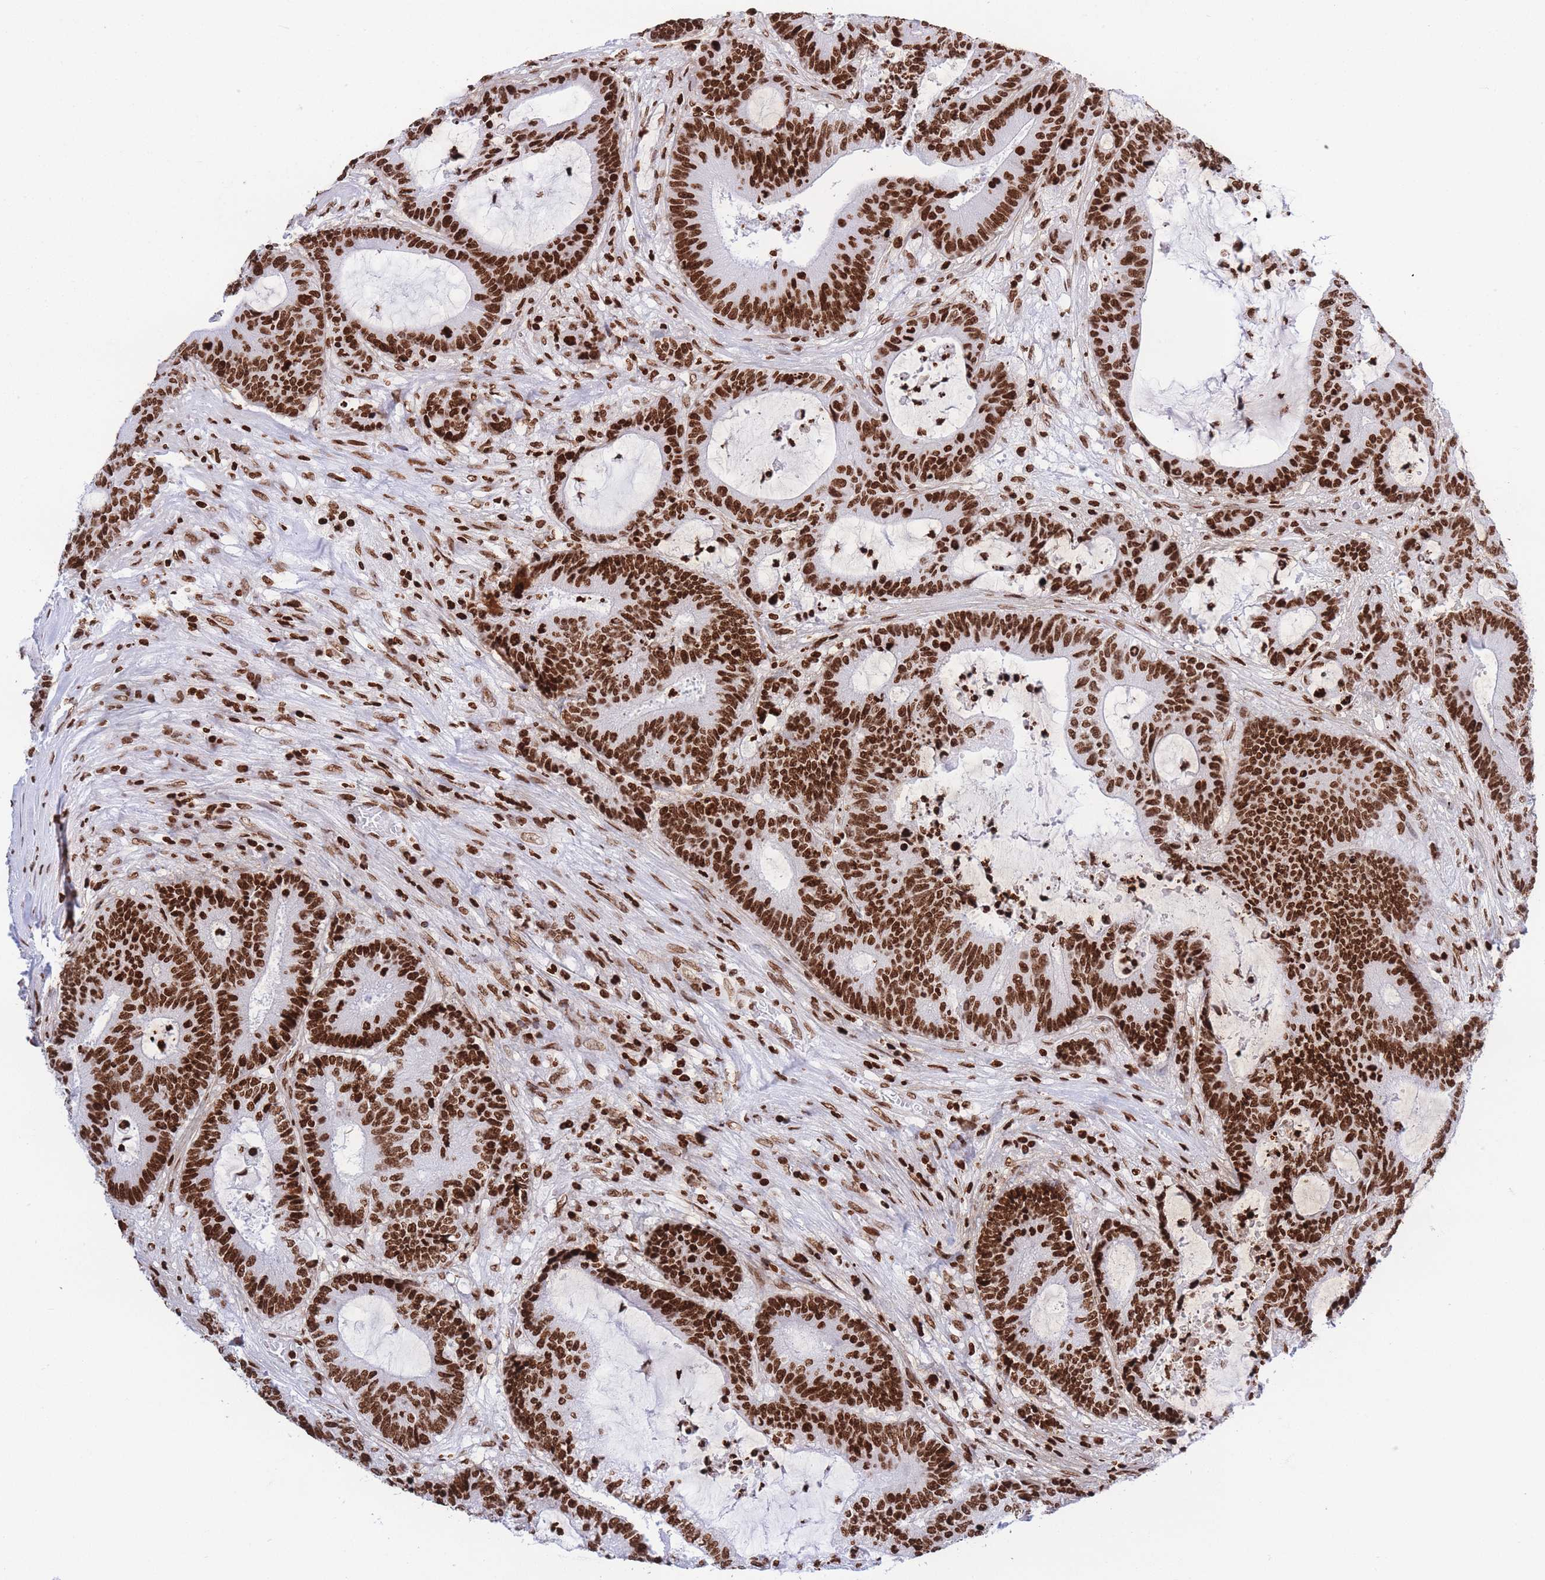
{"staining": {"intensity": "strong", "quantity": ">75%", "location": "nuclear"}, "tissue": "colorectal cancer", "cell_type": "Tumor cells", "image_type": "cancer", "snomed": [{"axis": "morphology", "description": "Adenocarcinoma, NOS"}, {"axis": "topography", "description": "Colon"}], "caption": "Colorectal cancer (adenocarcinoma) was stained to show a protein in brown. There is high levels of strong nuclear positivity in about >75% of tumor cells.", "gene": "H2BC11", "patient": {"sex": "female", "age": 84}}